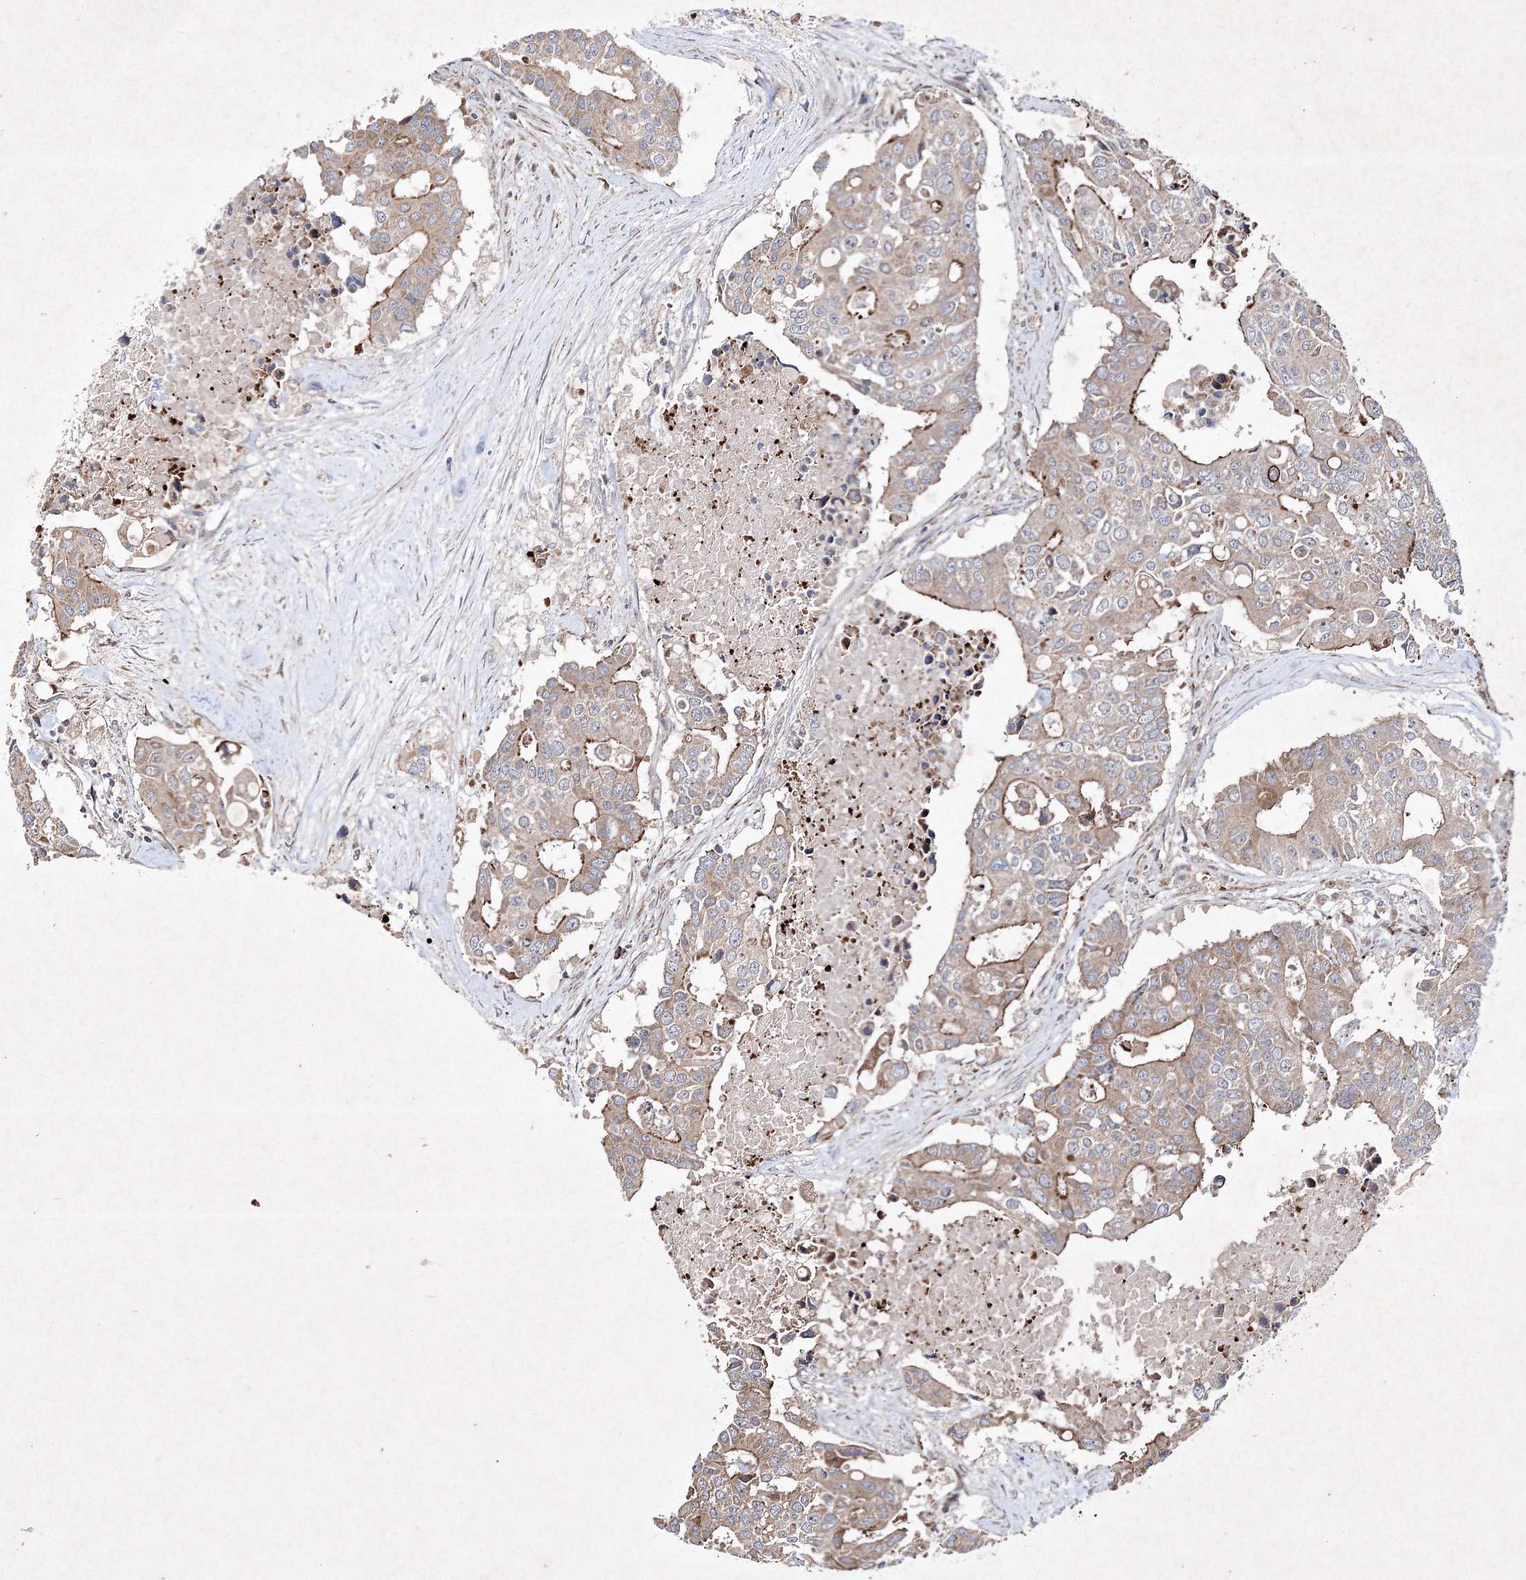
{"staining": {"intensity": "moderate", "quantity": "25%-75%", "location": "cytoplasmic/membranous"}, "tissue": "colorectal cancer", "cell_type": "Tumor cells", "image_type": "cancer", "snomed": [{"axis": "morphology", "description": "Adenocarcinoma, NOS"}, {"axis": "topography", "description": "Colon"}], "caption": "Immunohistochemistry (IHC) of colorectal cancer (adenocarcinoma) exhibits medium levels of moderate cytoplasmic/membranous positivity in approximately 25%-75% of tumor cells. (DAB IHC, brown staining for protein, blue staining for nuclei).", "gene": "SCRN3", "patient": {"sex": "male", "age": 77}}